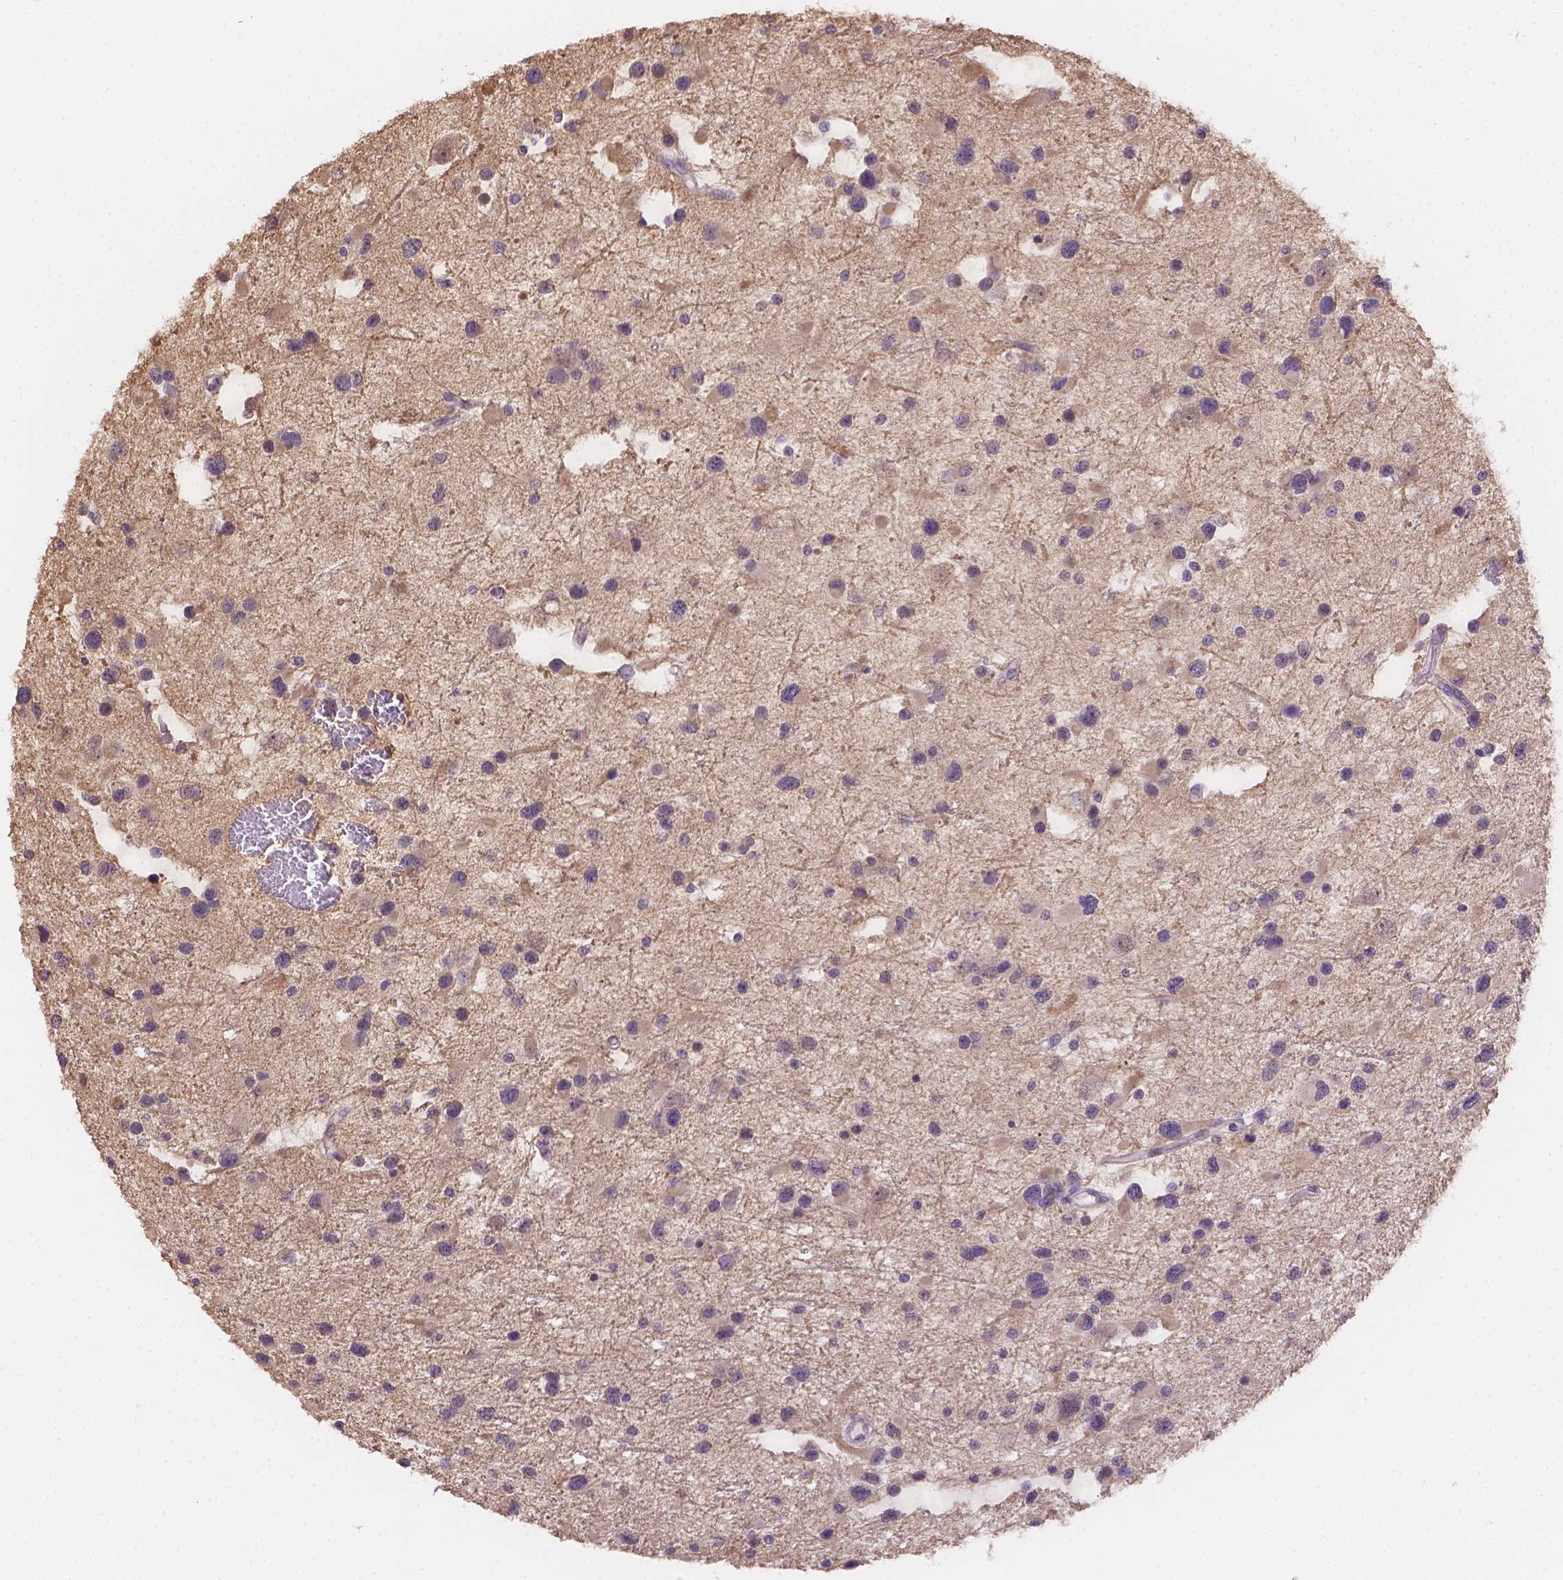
{"staining": {"intensity": "weak", "quantity": "25%-75%", "location": "cytoplasmic/membranous"}, "tissue": "glioma", "cell_type": "Tumor cells", "image_type": "cancer", "snomed": [{"axis": "morphology", "description": "Glioma, malignant, Low grade"}, {"axis": "topography", "description": "Brain"}], "caption": "Brown immunohistochemical staining in malignant low-grade glioma exhibits weak cytoplasmic/membranous positivity in approximately 25%-75% of tumor cells. The protein is stained brown, and the nuclei are stained in blue (DAB (3,3'-diaminobenzidine) IHC with brightfield microscopy, high magnification).", "gene": "NXPE2", "patient": {"sex": "female", "age": 32}}